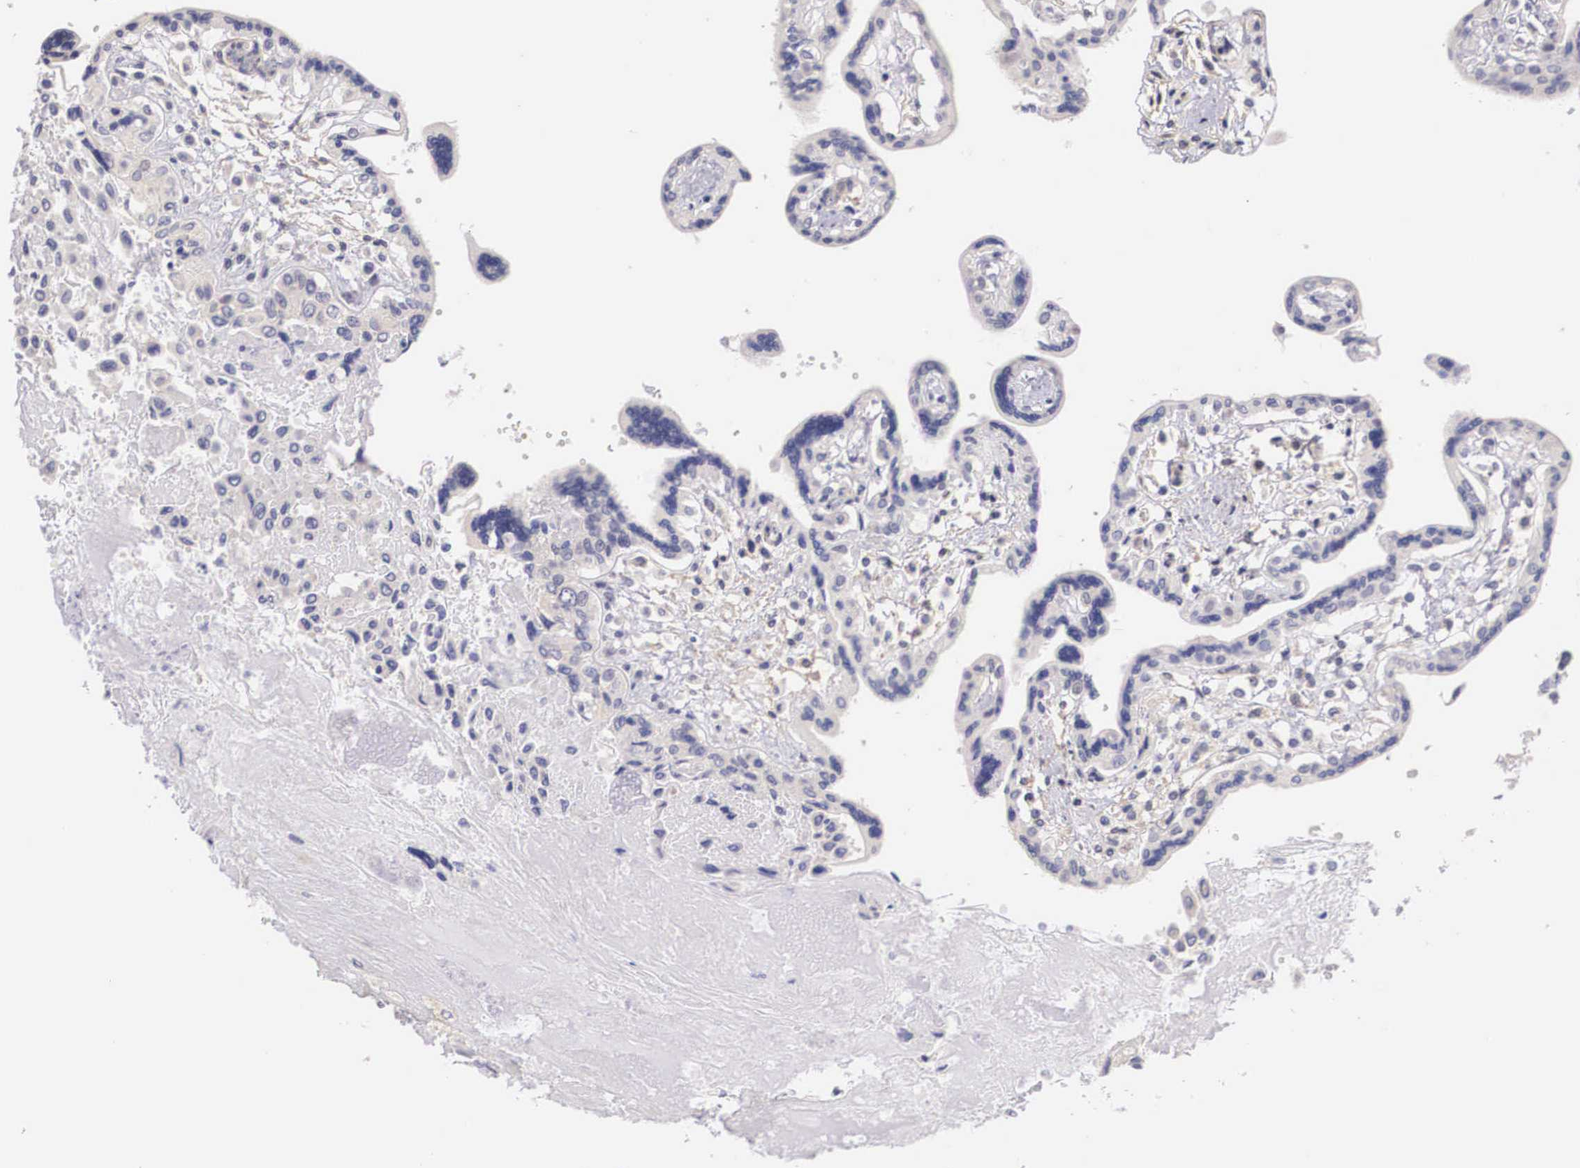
{"staining": {"intensity": "weak", "quantity": "25%-75%", "location": "cytoplasmic/membranous"}, "tissue": "placenta", "cell_type": "Decidual cells", "image_type": "normal", "snomed": [{"axis": "morphology", "description": "Normal tissue, NOS"}, {"axis": "topography", "description": "Placenta"}], "caption": "Immunohistochemistry (IHC) micrograph of unremarkable placenta: human placenta stained using IHC displays low levels of weak protein expression localized specifically in the cytoplasmic/membranous of decidual cells, appearing as a cytoplasmic/membranous brown color.", "gene": "ENOX2", "patient": {"sex": "female", "age": 31}}